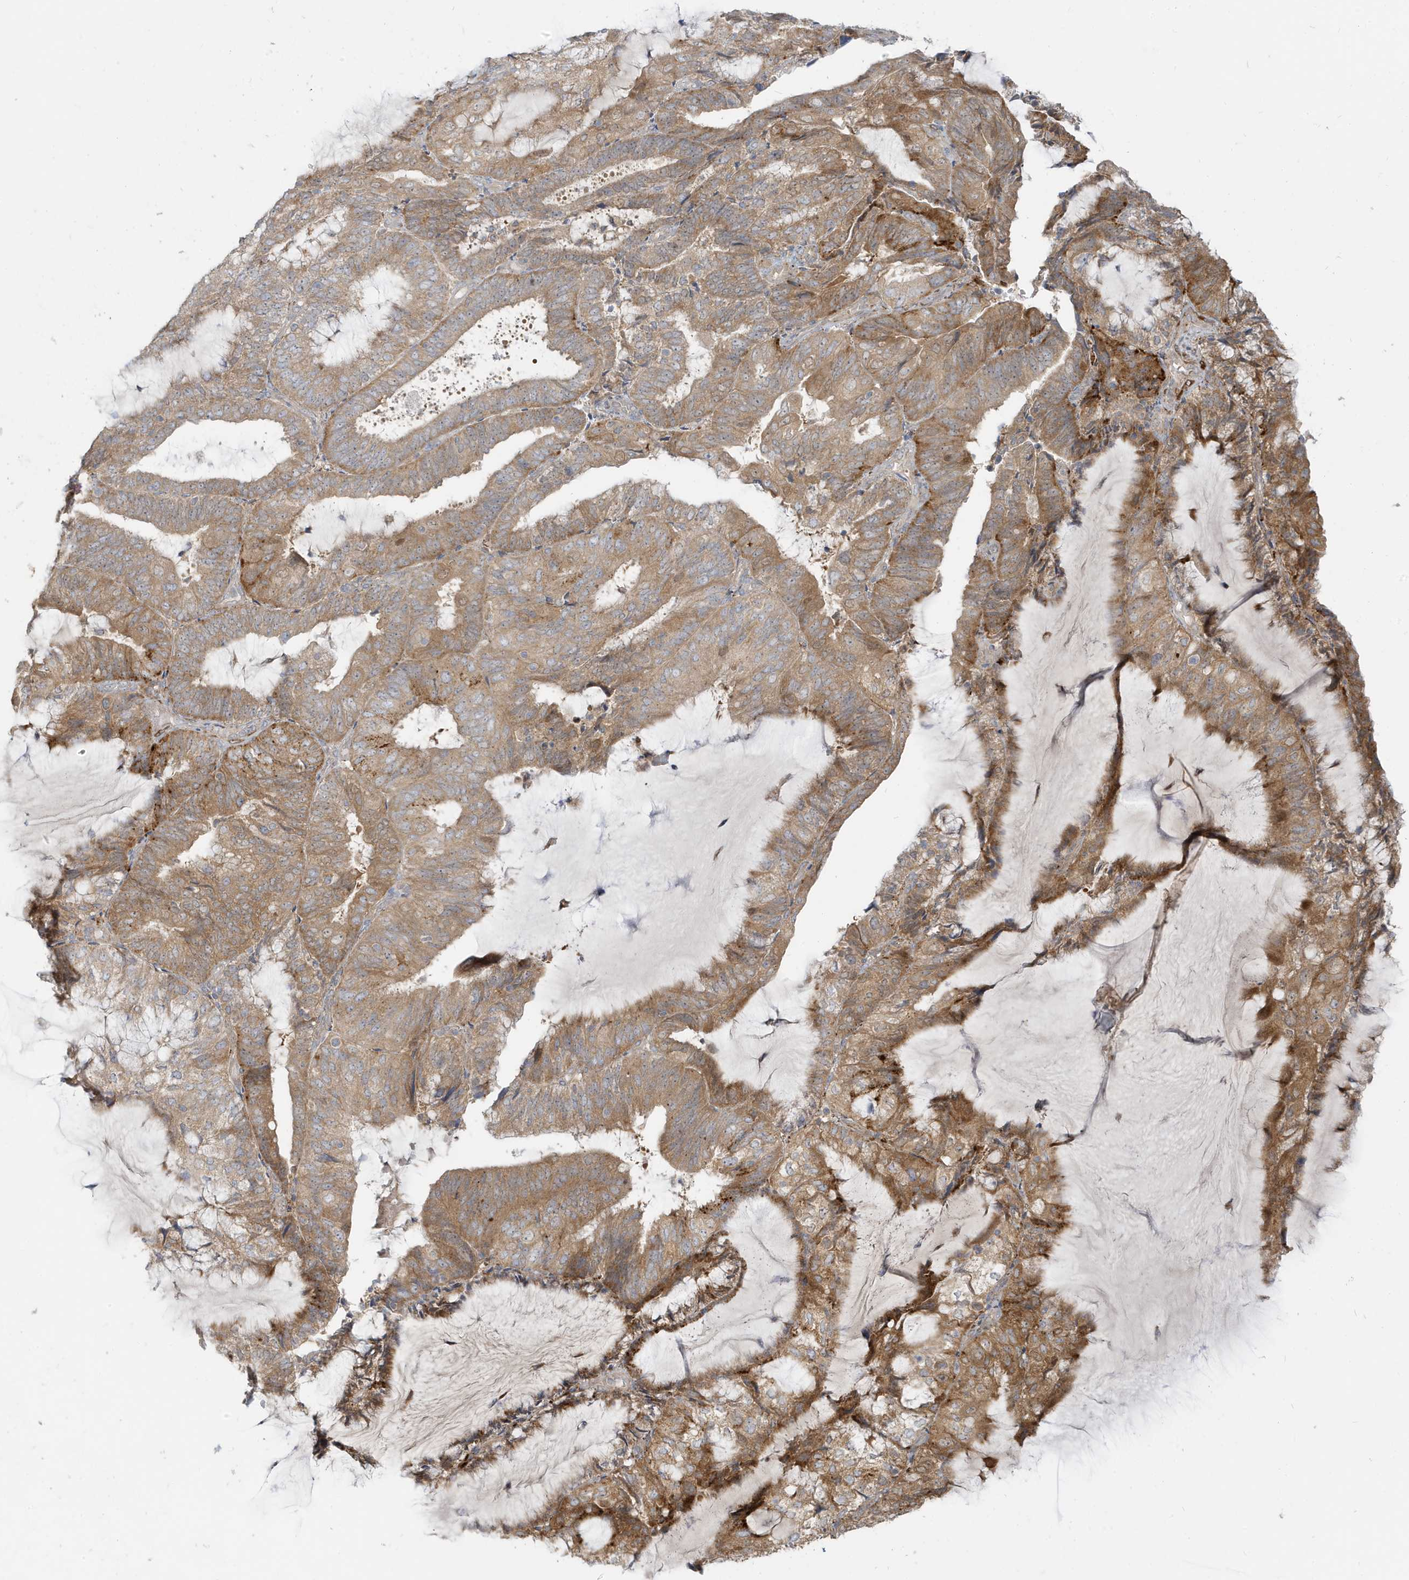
{"staining": {"intensity": "moderate", "quantity": ">75%", "location": "cytoplasmic/membranous"}, "tissue": "endometrial cancer", "cell_type": "Tumor cells", "image_type": "cancer", "snomed": [{"axis": "morphology", "description": "Adenocarcinoma, NOS"}, {"axis": "topography", "description": "Endometrium"}], "caption": "Immunohistochemical staining of endometrial adenocarcinoma exhibits medium levels of moderate cytoplasmic/membranous protein staining in about >75% of tumor cells. The protein of interest is stained brown, and the nuclei are stained in blue (DAB IHC with brightfield microscopy, high magnification).", "gene": "MCOLN1", "patient": {"sex": "female", "age": 81}}